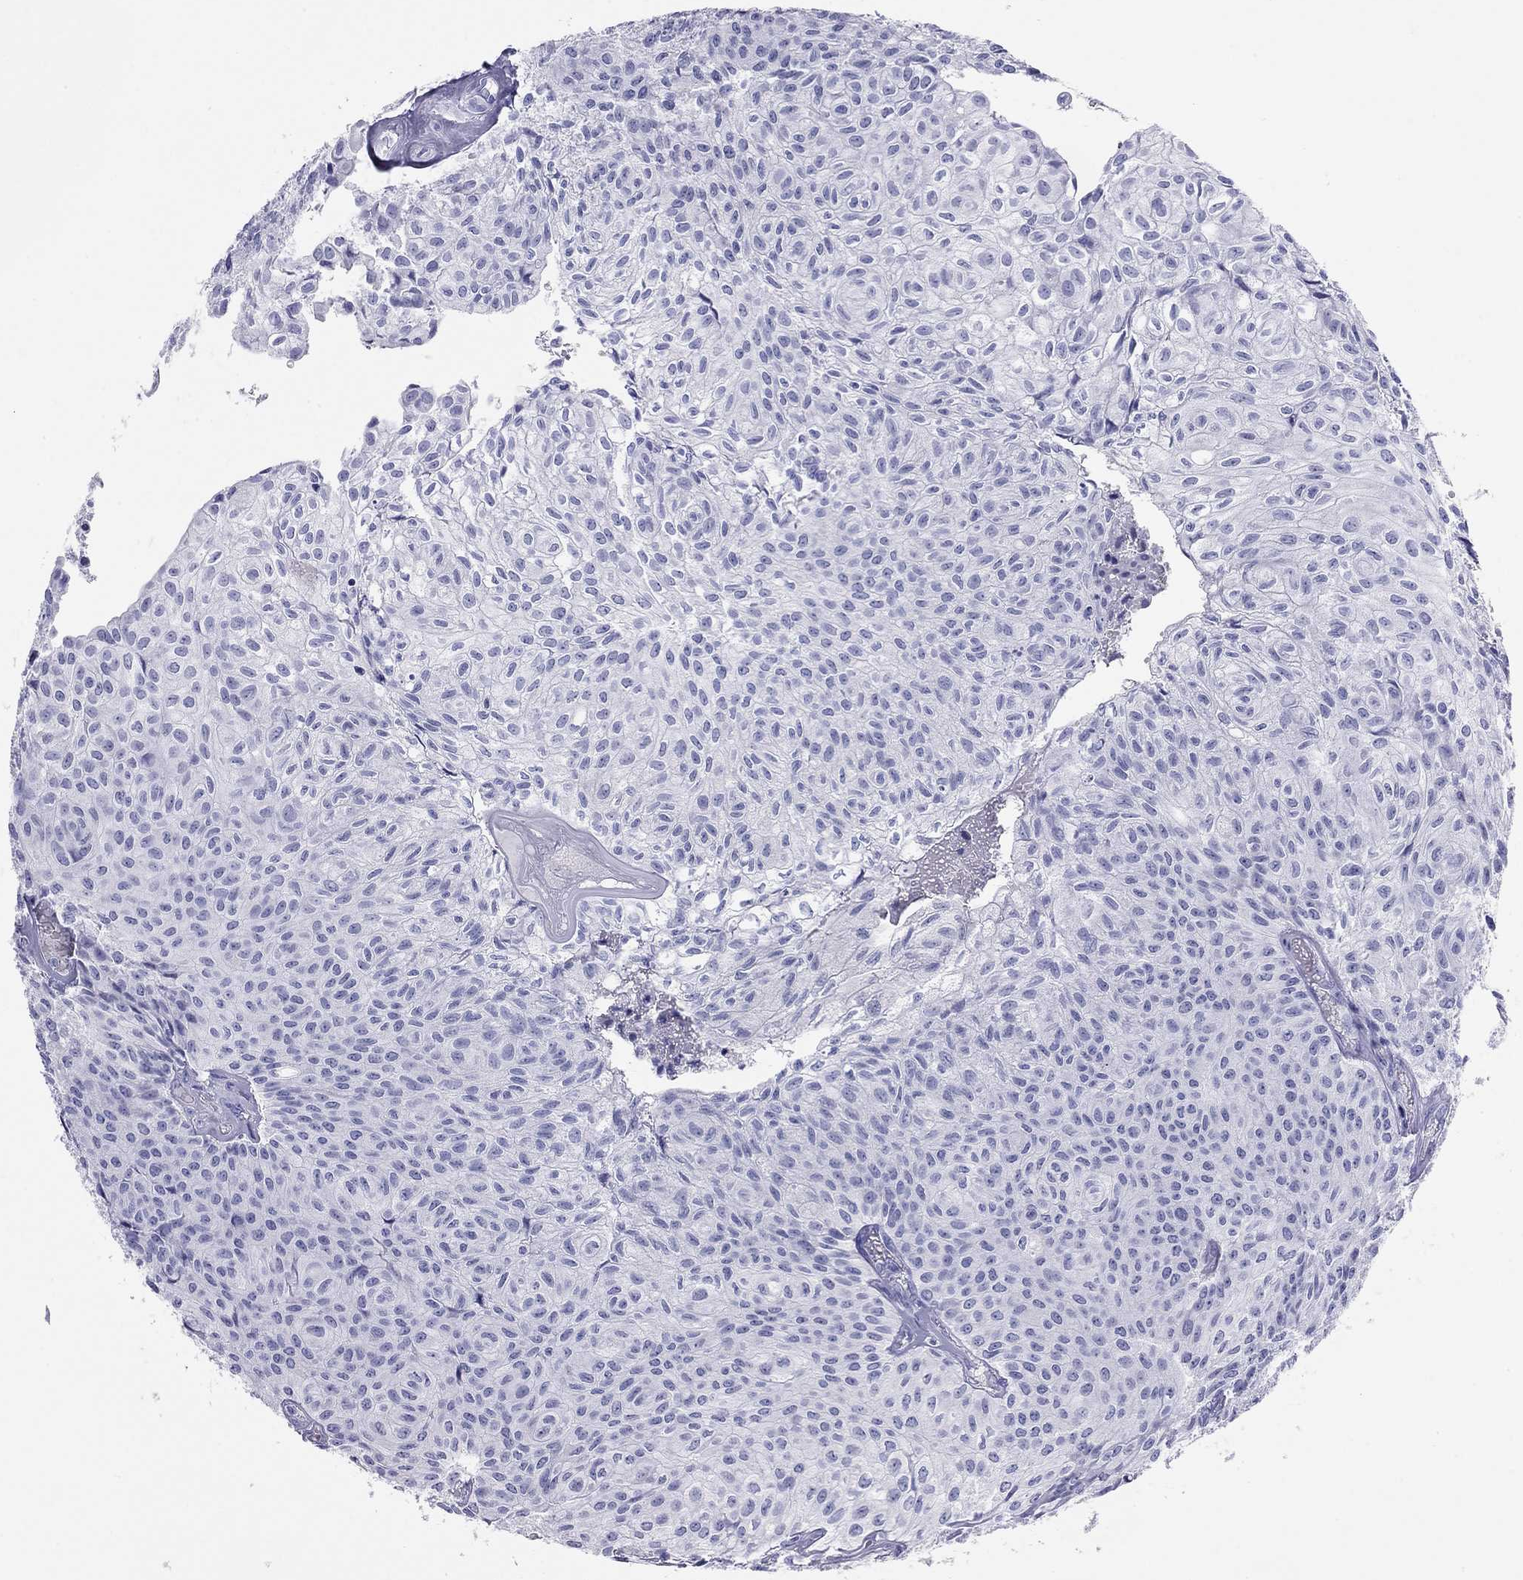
{"staining": {"intensity": "negative", "quantity": "none", "location": "none"}, "tissue": "urothelial cancer", "cell_type": "Tumor cells", "image_type": "cancer", "snomed": [{"axis": "morphology", "description": "Urothelial carcinoma, Low grade"}, {"axis": "topography", "description": "Urinary bladder"}], "caption": "IHC of human low-grade urothelial carcinoma shows no expression in tumor cells.", "gene": "DPY19L2", "patient": {"sex": "male", "age": 89}}